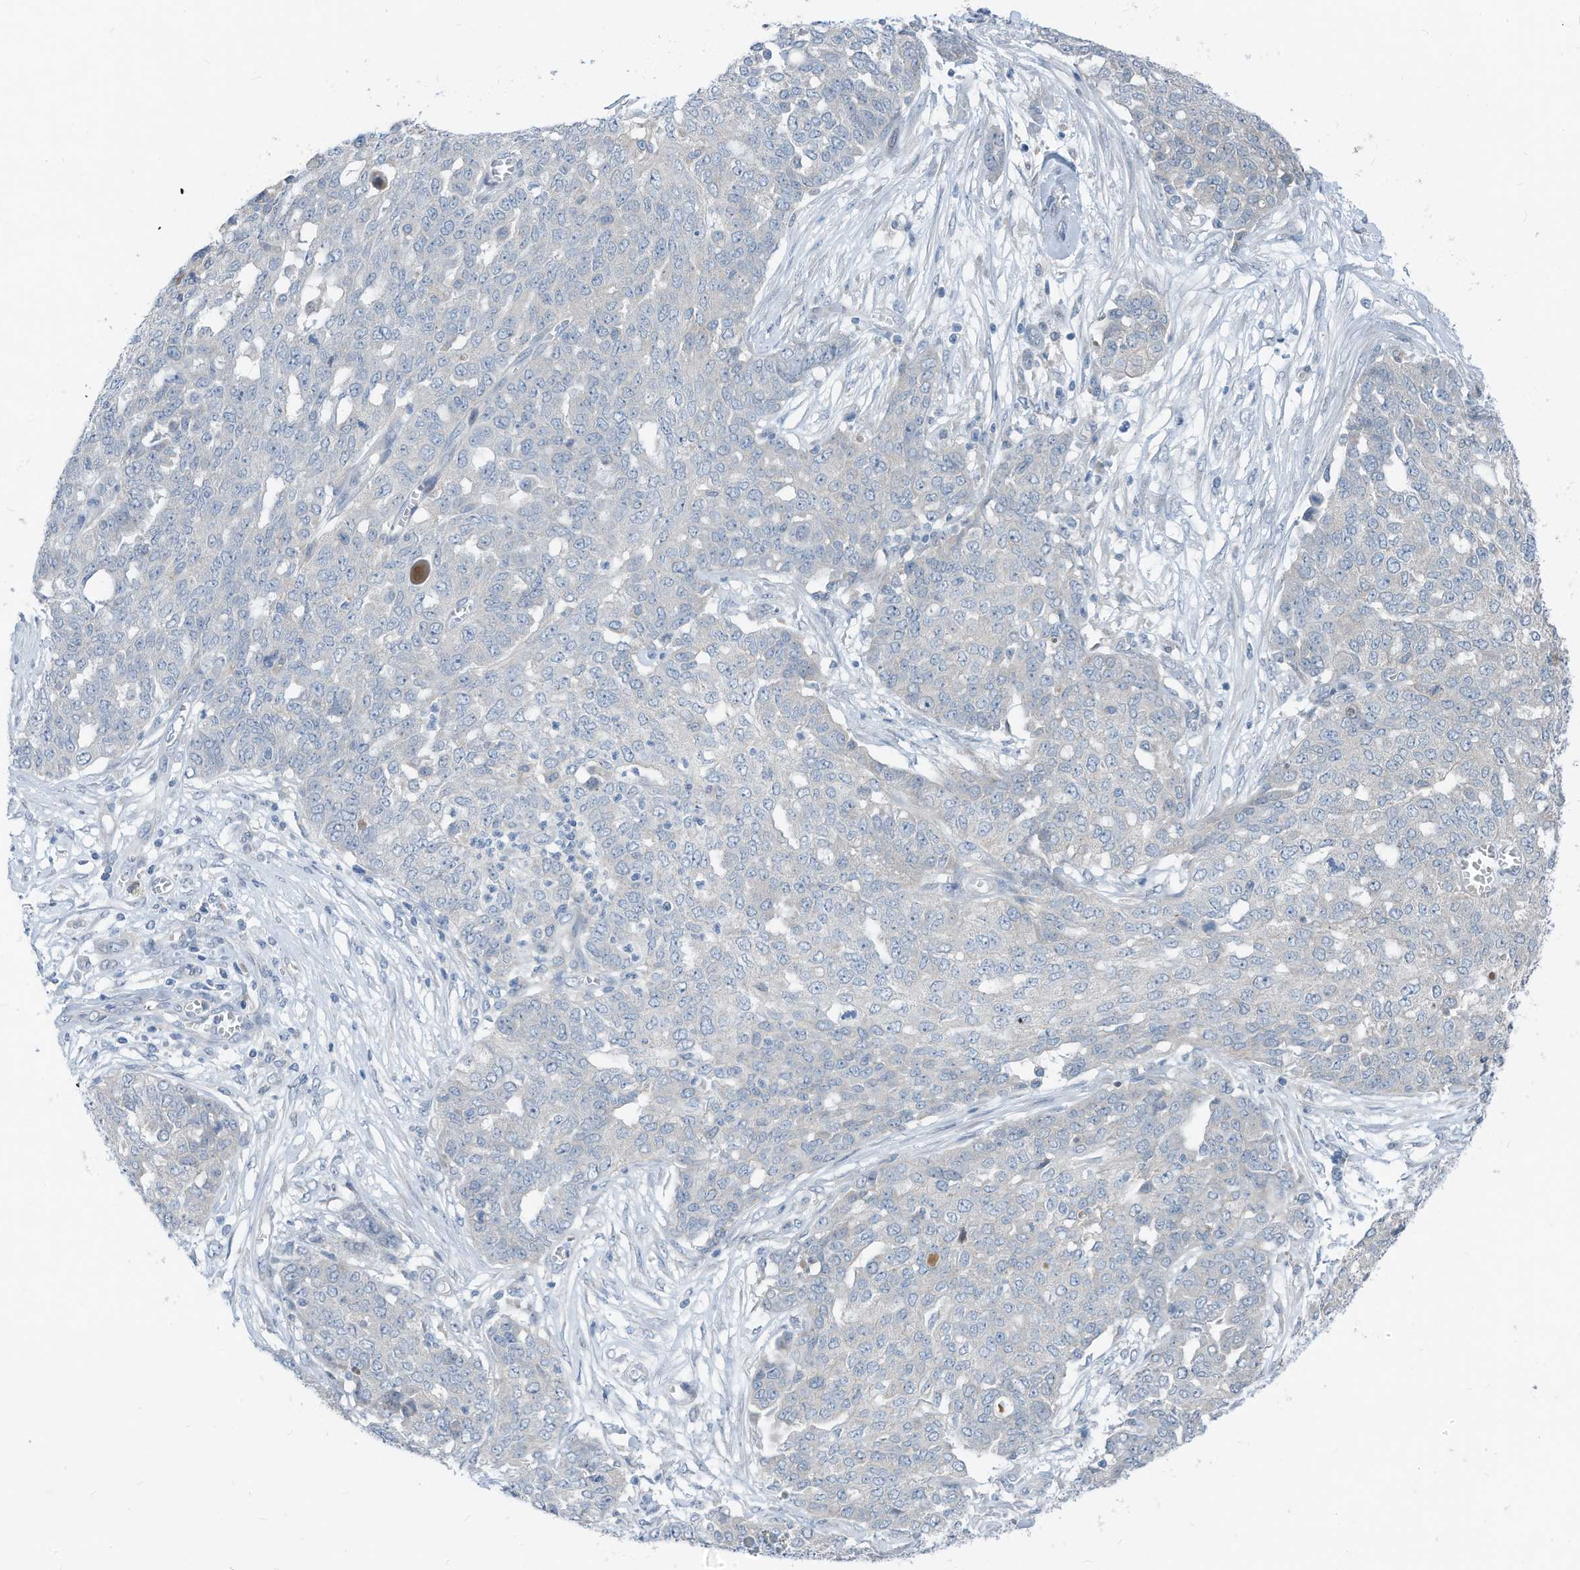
{"staining": {"intensity": "negative", "quantity": "none", "location": "none"}, "tissue": "ovarian cancer", "cell_type": "Tumor cells", "image_type": "cancer", "snomed": [{"axis": "morphology", "description": "Cystadenocarcinoma, serous, NOS"}, {"axis": "topography", "description": "Soft tissue"}, {"axis": "topography", "description": "Ovary"}], "caption": "This is an immunohistochemistry (IHC) photomicrograph of human ovarian cancer. There is no staining in tumor cells.", "gene": "LDAH", "patient": {"sex": "female", "age": 57}}